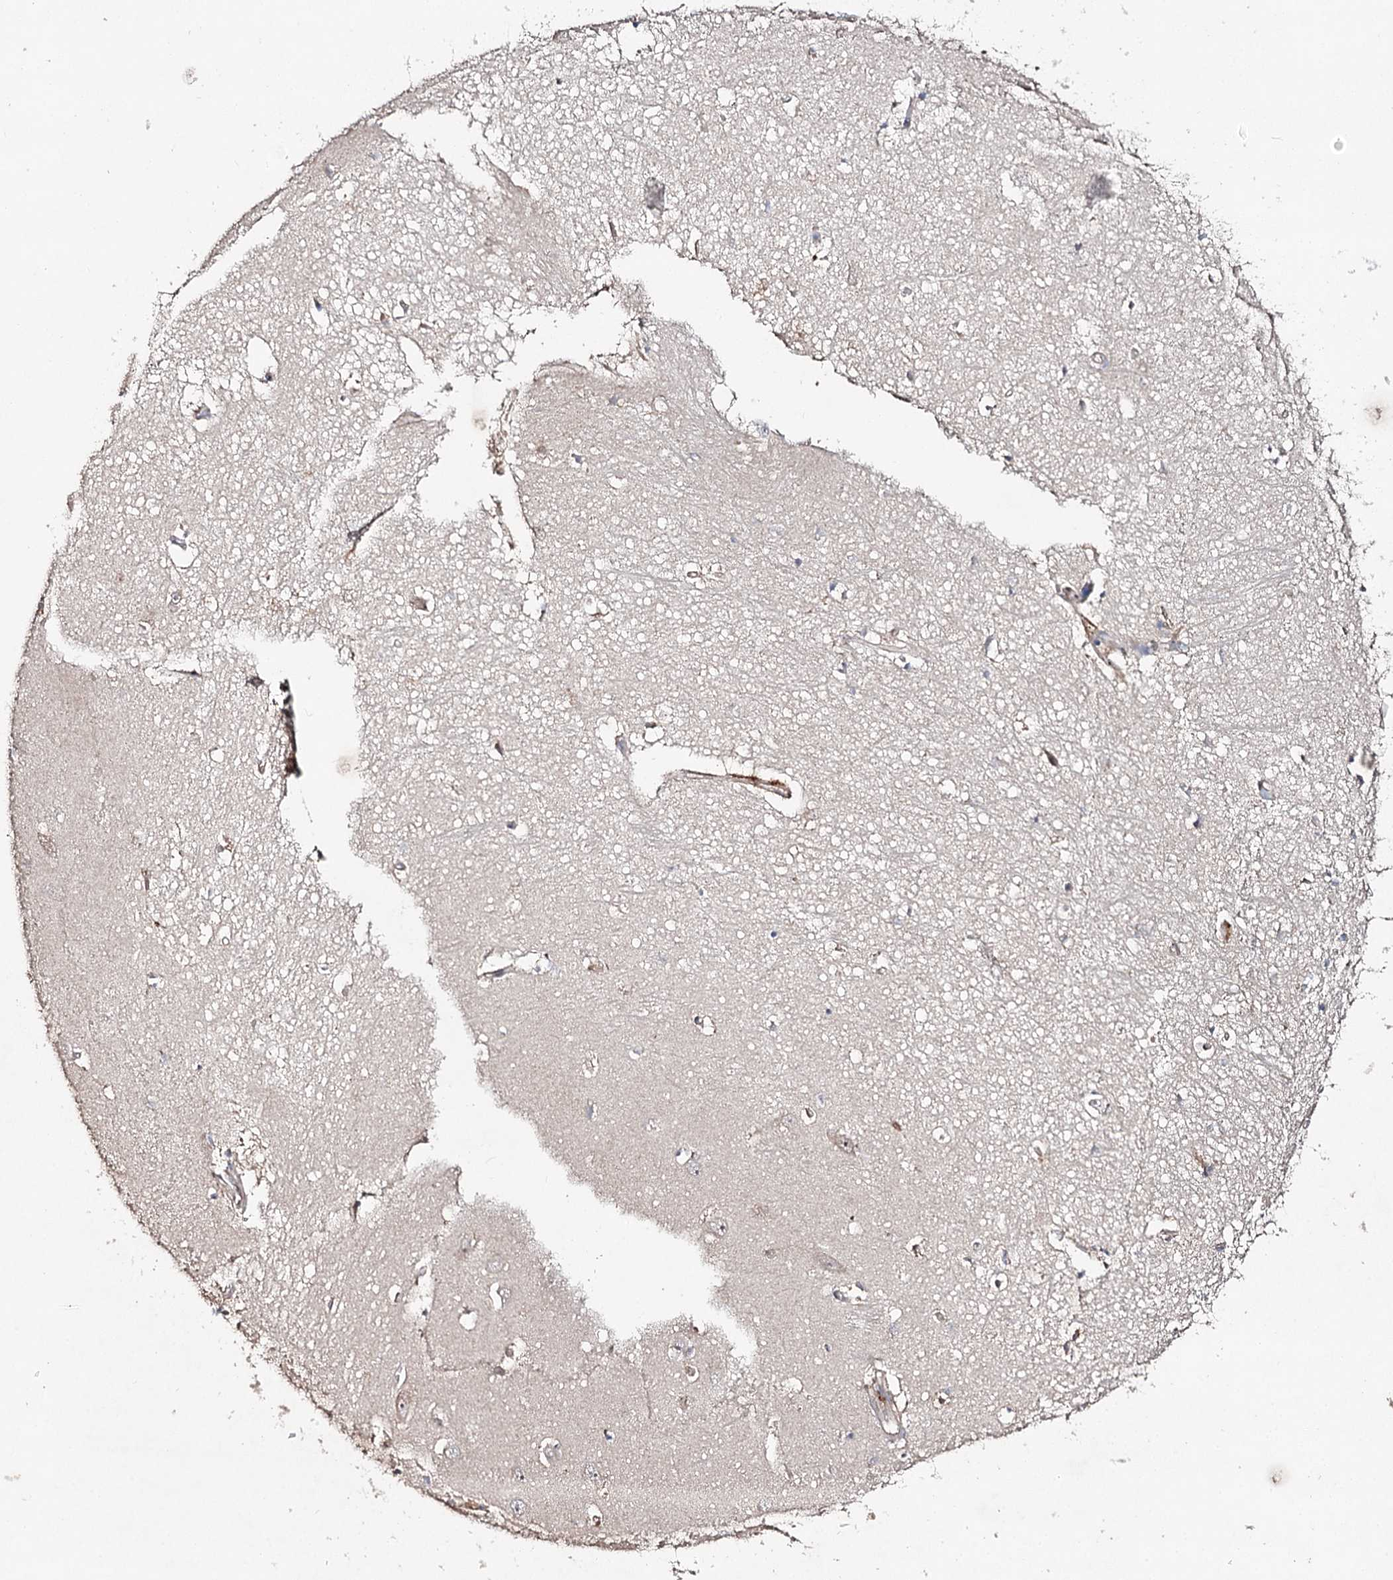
{"staining": {"intensity": "negative", "quantity": "none", "location": "none"}, "tissue": "hippocampus", "cell_type": "Glial cells", "image_type": "normal", "snomed": [{"axis": "morphology", "description": "Normal tissue, NOS"}, {"axis": "topography", "description": "Hippocampus"}], "caption": "Hippocampus was stained to show a protein in brown. There is no significant positivity in glial cells.", "gene": "NOPCHAP1", "patient": {"sex": "female", "age": 64}}